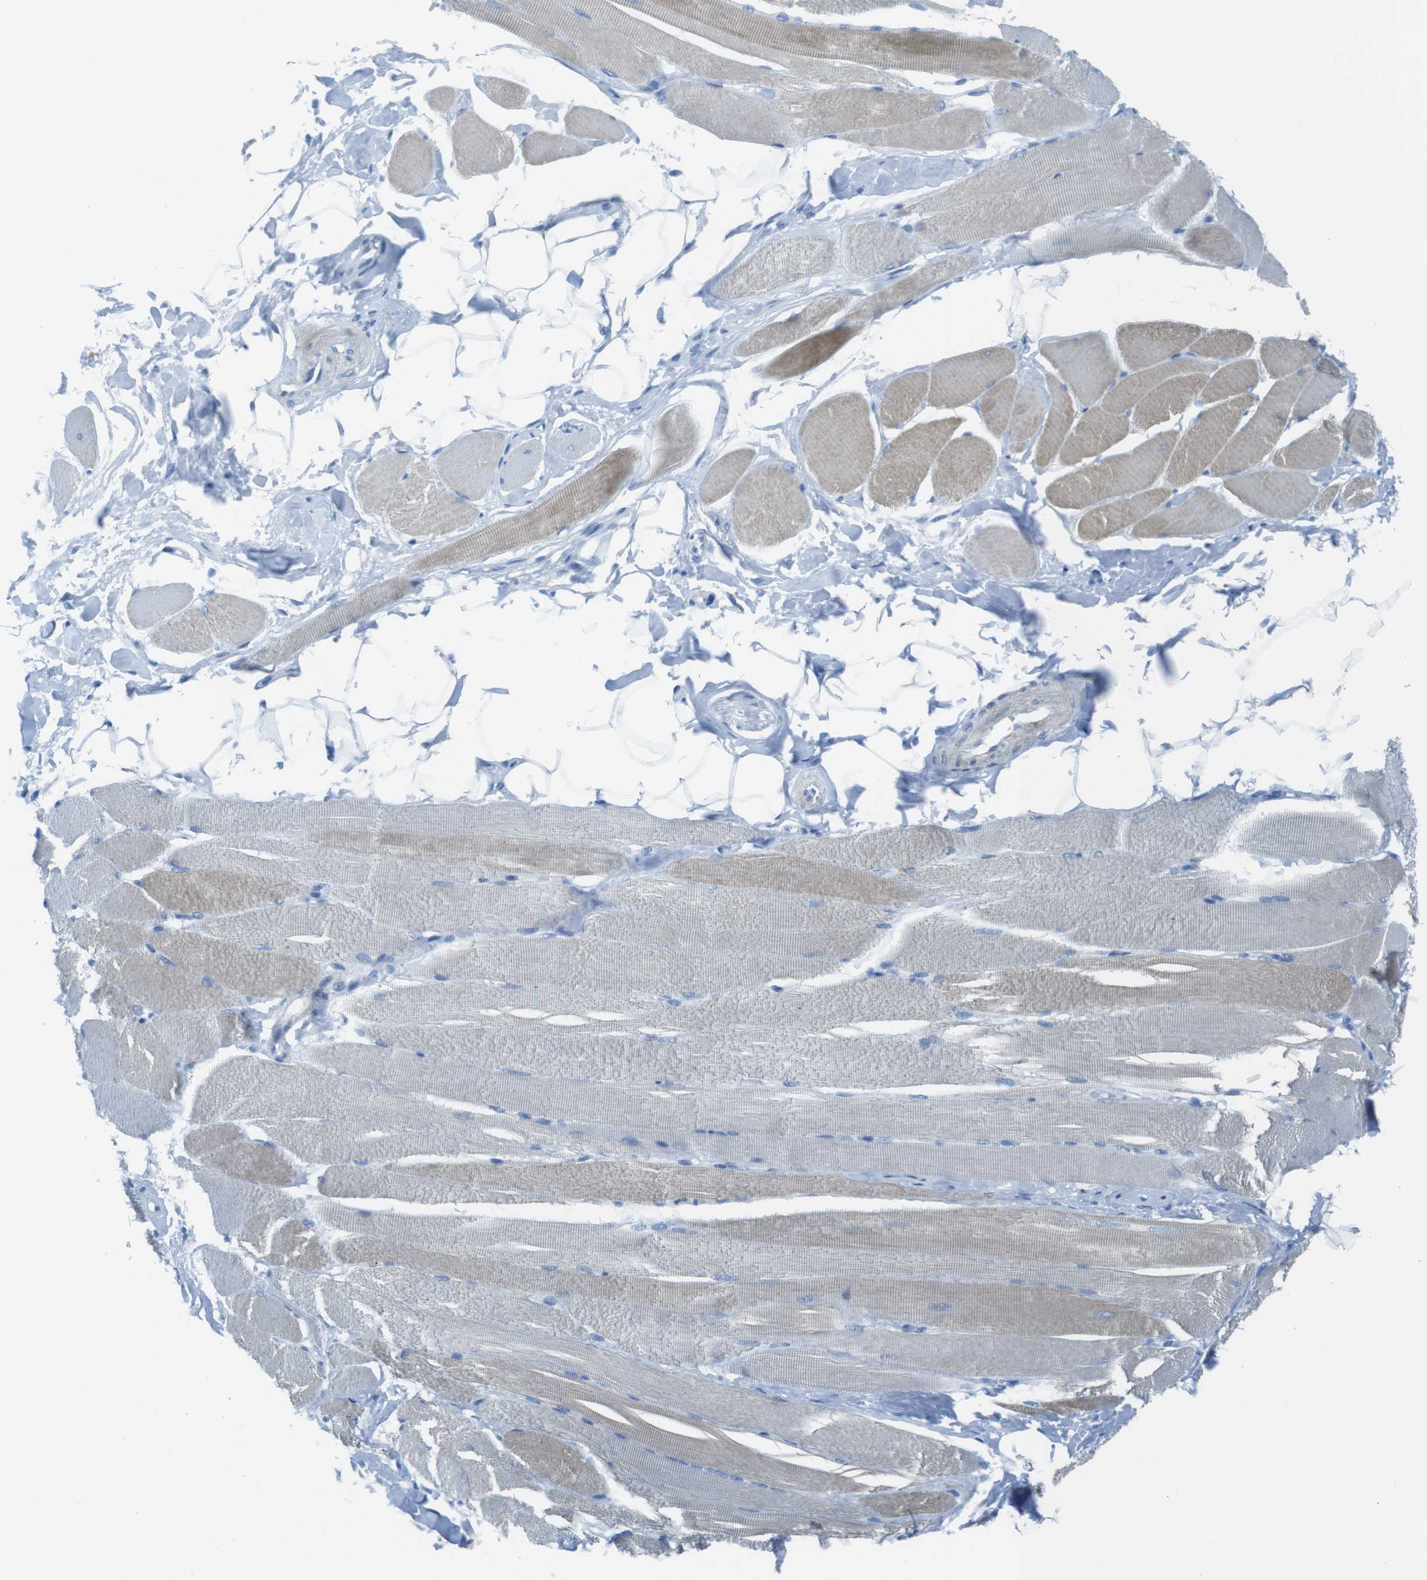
{"staining": {"intensity": "moderate", "quantity": "25%-75%", "location": "cytoplasmic/membranous"}, "tissue": "skeletal muscle", "cell_type": "Myocytes", "image_type": "normal", "snomed": [{"axis": "morphology", "description": "Normal tissue, NOS"}, {"axis": "topography", "description": "Skeletal muscle"}, {"axis": "topography", "description": "Peripheral nerve tissue"}], "caption": "IHC (DAB (3,3'-diaminobenzidine)) staining of normal human skeletal muscle shows moderate cytoplasmic/membranous protein positivity in about 25%-75% of myocytes.", "gene": "ASIC5", "patient": {"sex": "female", "age": 84}}